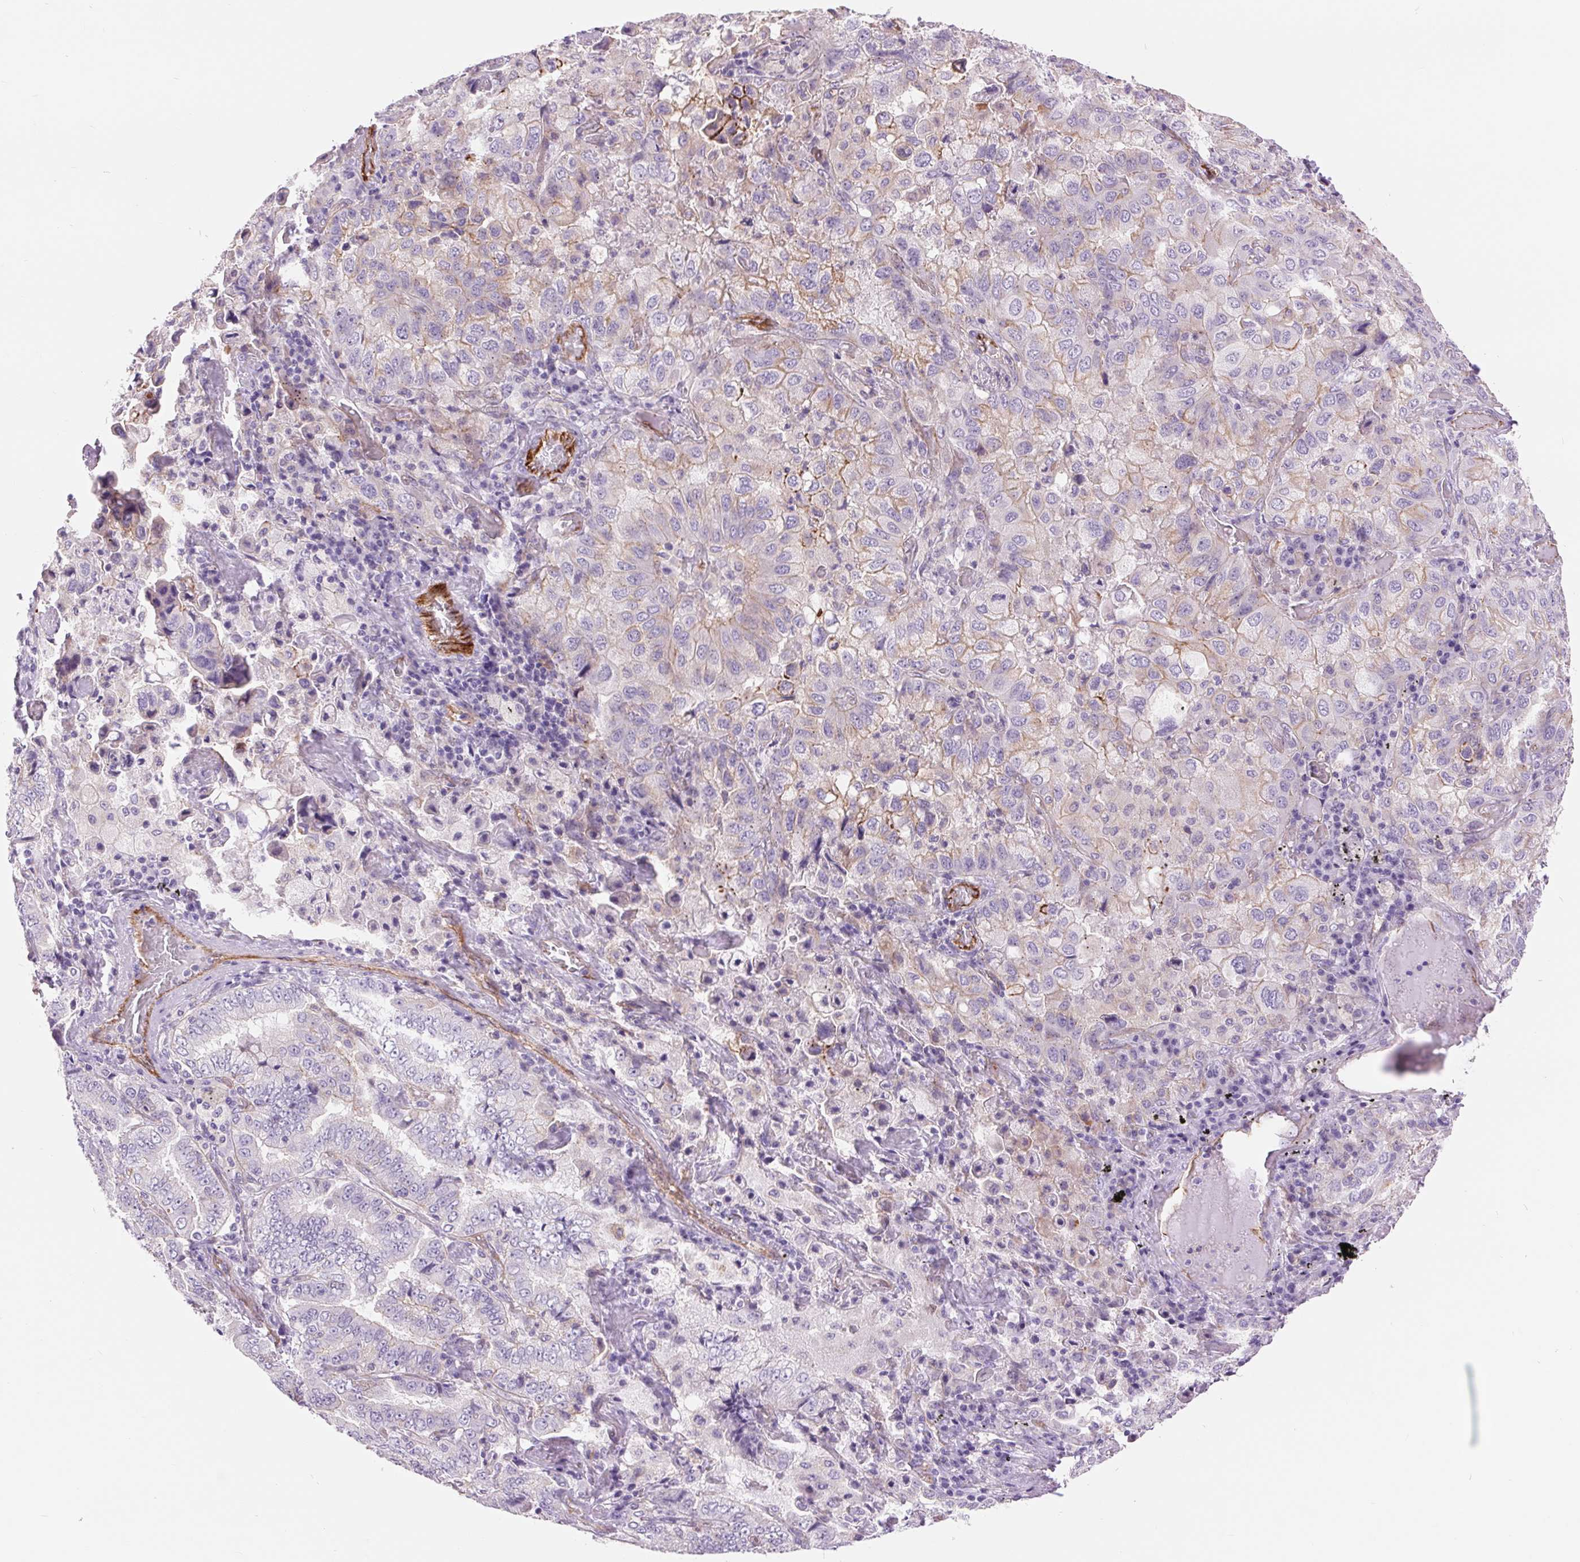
{"staining": {"intensity": "weak", "quantity": "<25%", "location": "cytoplasmic/membranous"}, "tissue": "lung cancer", "cell_type": "Tumor cells", "image_type": "cancer", "snomed": [{"axis": "morphology", "description": "Aneuploidy"}, {"axis": "morphology", "description": "Adenocarcinoma, NOS"}, {"axis": "morphology", "description": "Adenocarcinoma, metastatic, NOS"}, {"axis": "topography", "description": "Lymph node"}, {"axis": "topography", "description": "Lung"}], "caption": "IHC photomicrograph of lung cancer stained for a protein (brown), which displays no positivity in tumor cells. (DAB IHC visualized using brightfield microscopy, high magnification).", "gene": "DIXDC1", "patient": {"sex": "female", "age": 48}}